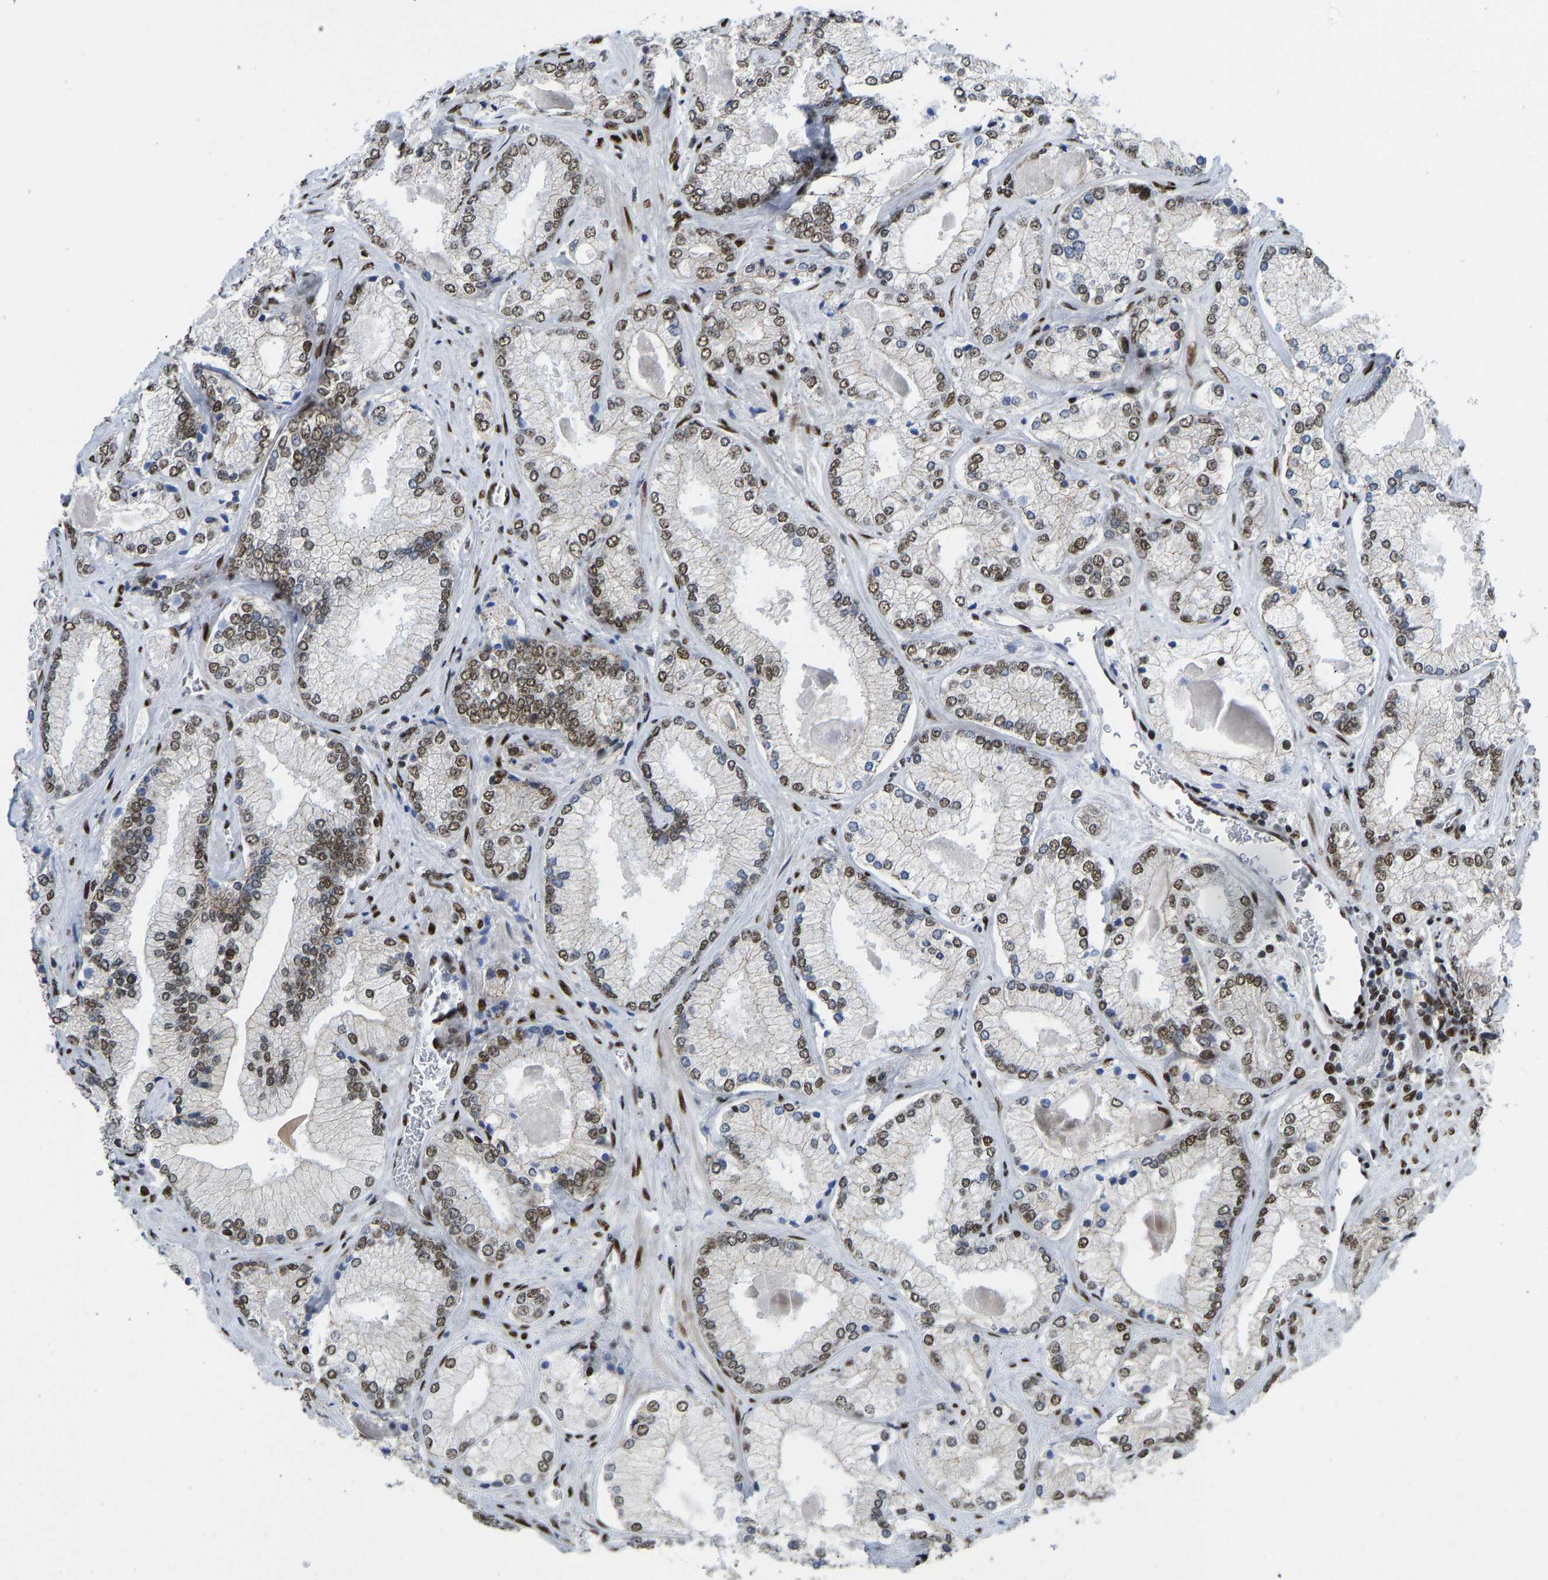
{"staining": {"intensity": "weak", "quantity": ">75%", "location": "nuclear"}, "tissue": "prostate cancer", "cell_type": "Tumor cells", "image_type": "cancer", "snomed": [{"axis": "morphology", "description": "Adenocarcinoma, Low grade"}, {"axis": "topography", "description": "Prostate"}], "caption": "This is an image of IHC staining of prostate cancer (adenocarcinoma (low-grade)), which shows weak staining in the nuclear of tumor cells.", "gene": "FOXK1", "patient": {"sex": "male", "age": 65}}